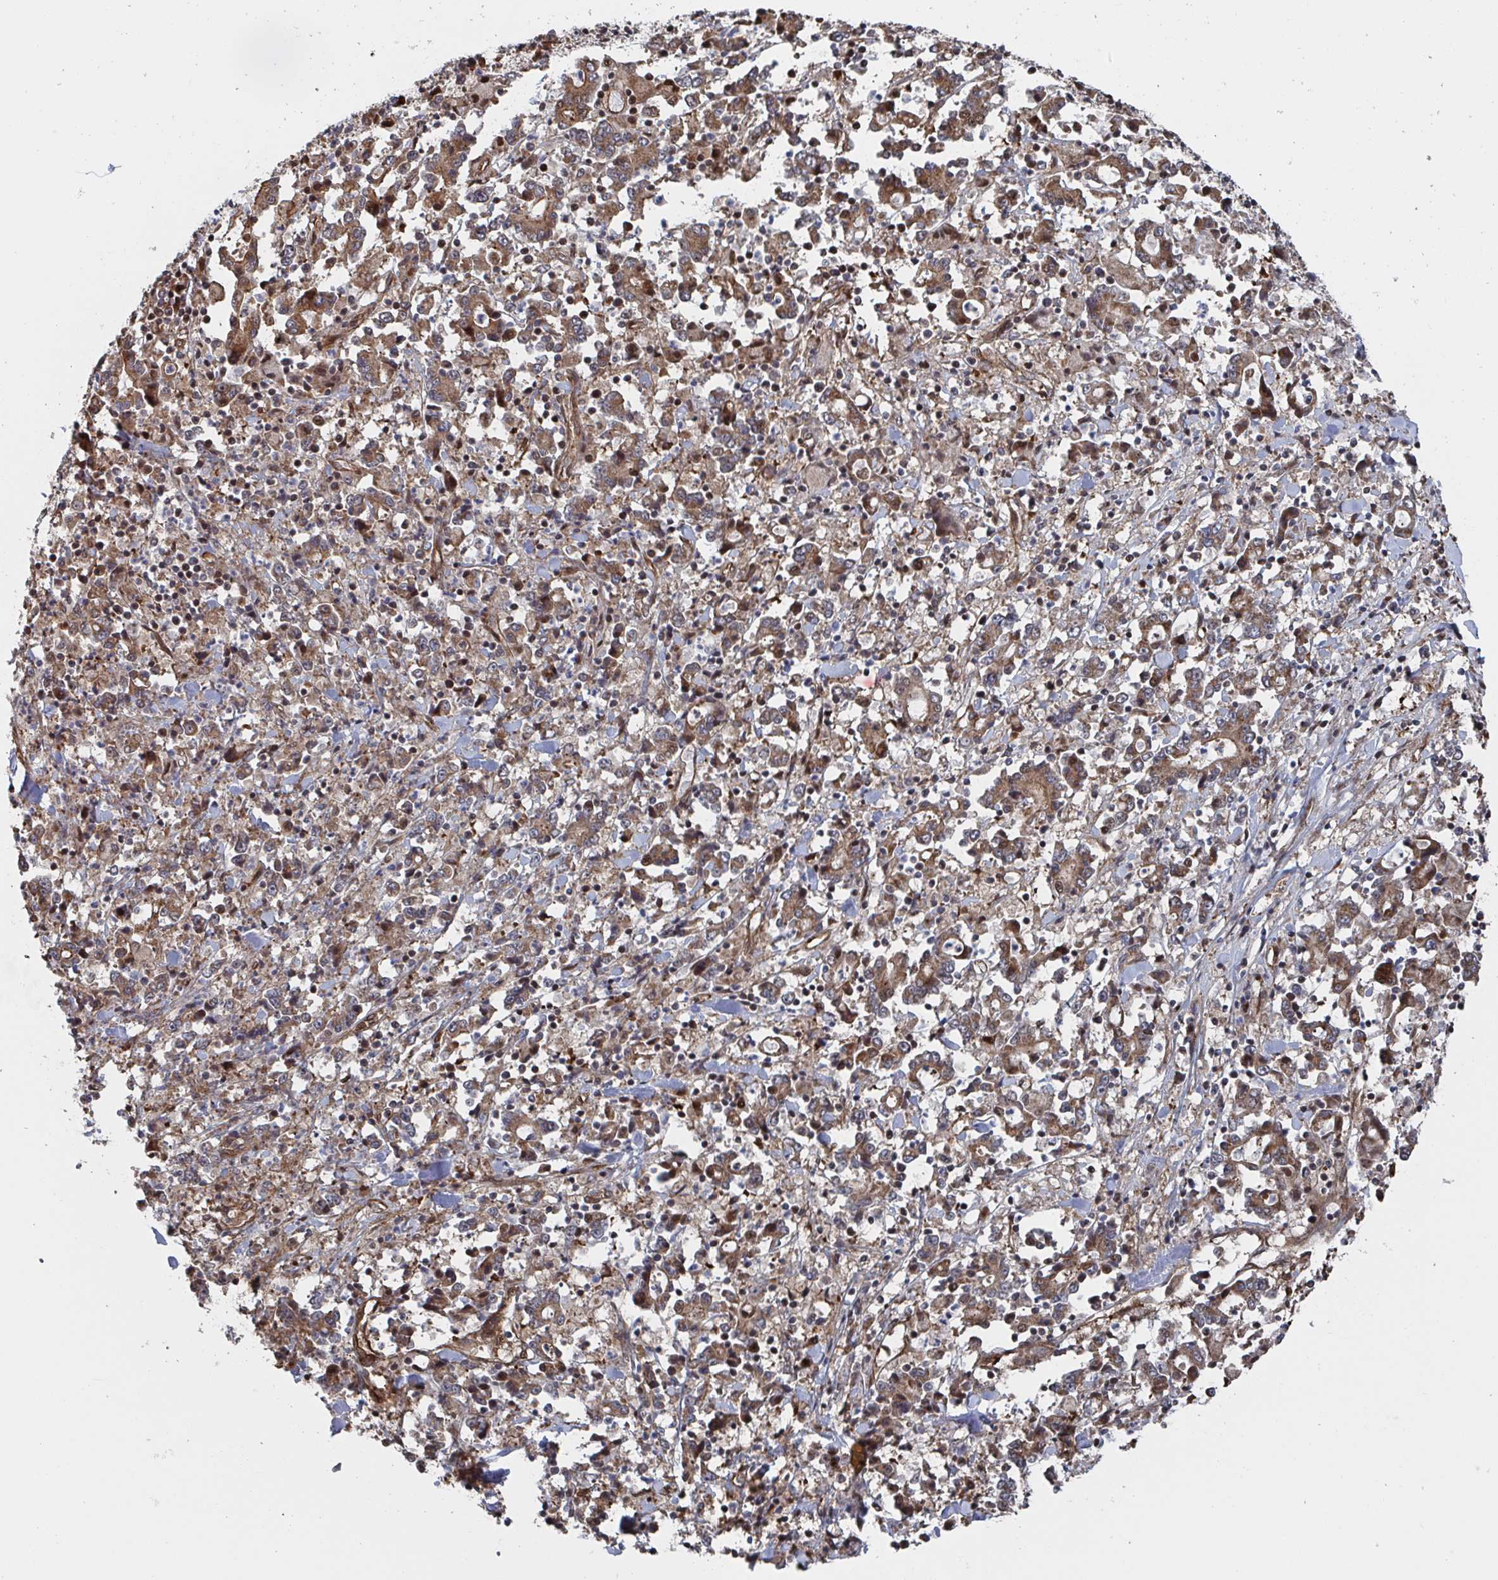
{"staining": {"intensity": "moderate", "quantity": ">75%", "location": "cytoplasmic/membranous"}, "tissue": "stomach cancer", "cell_type": "Tumor cells", "image_type": "cancer", "snomed": [{"axis": "morphology", "description": "Adenocarcinoma, NOS"}, {"axis": "topography", "description": "Stomach, upper"}], "caption": "Immunohistochemistry (DAB (3,3'-diaminobenzidine)) staining of human adenocarcinoma (stomach) reveals moderate cytoplasmic/membranous protein staining in approximately >75% of tumor cells.", "gene": "DVL3", "patient": {"sex": "male", "age": 68}}